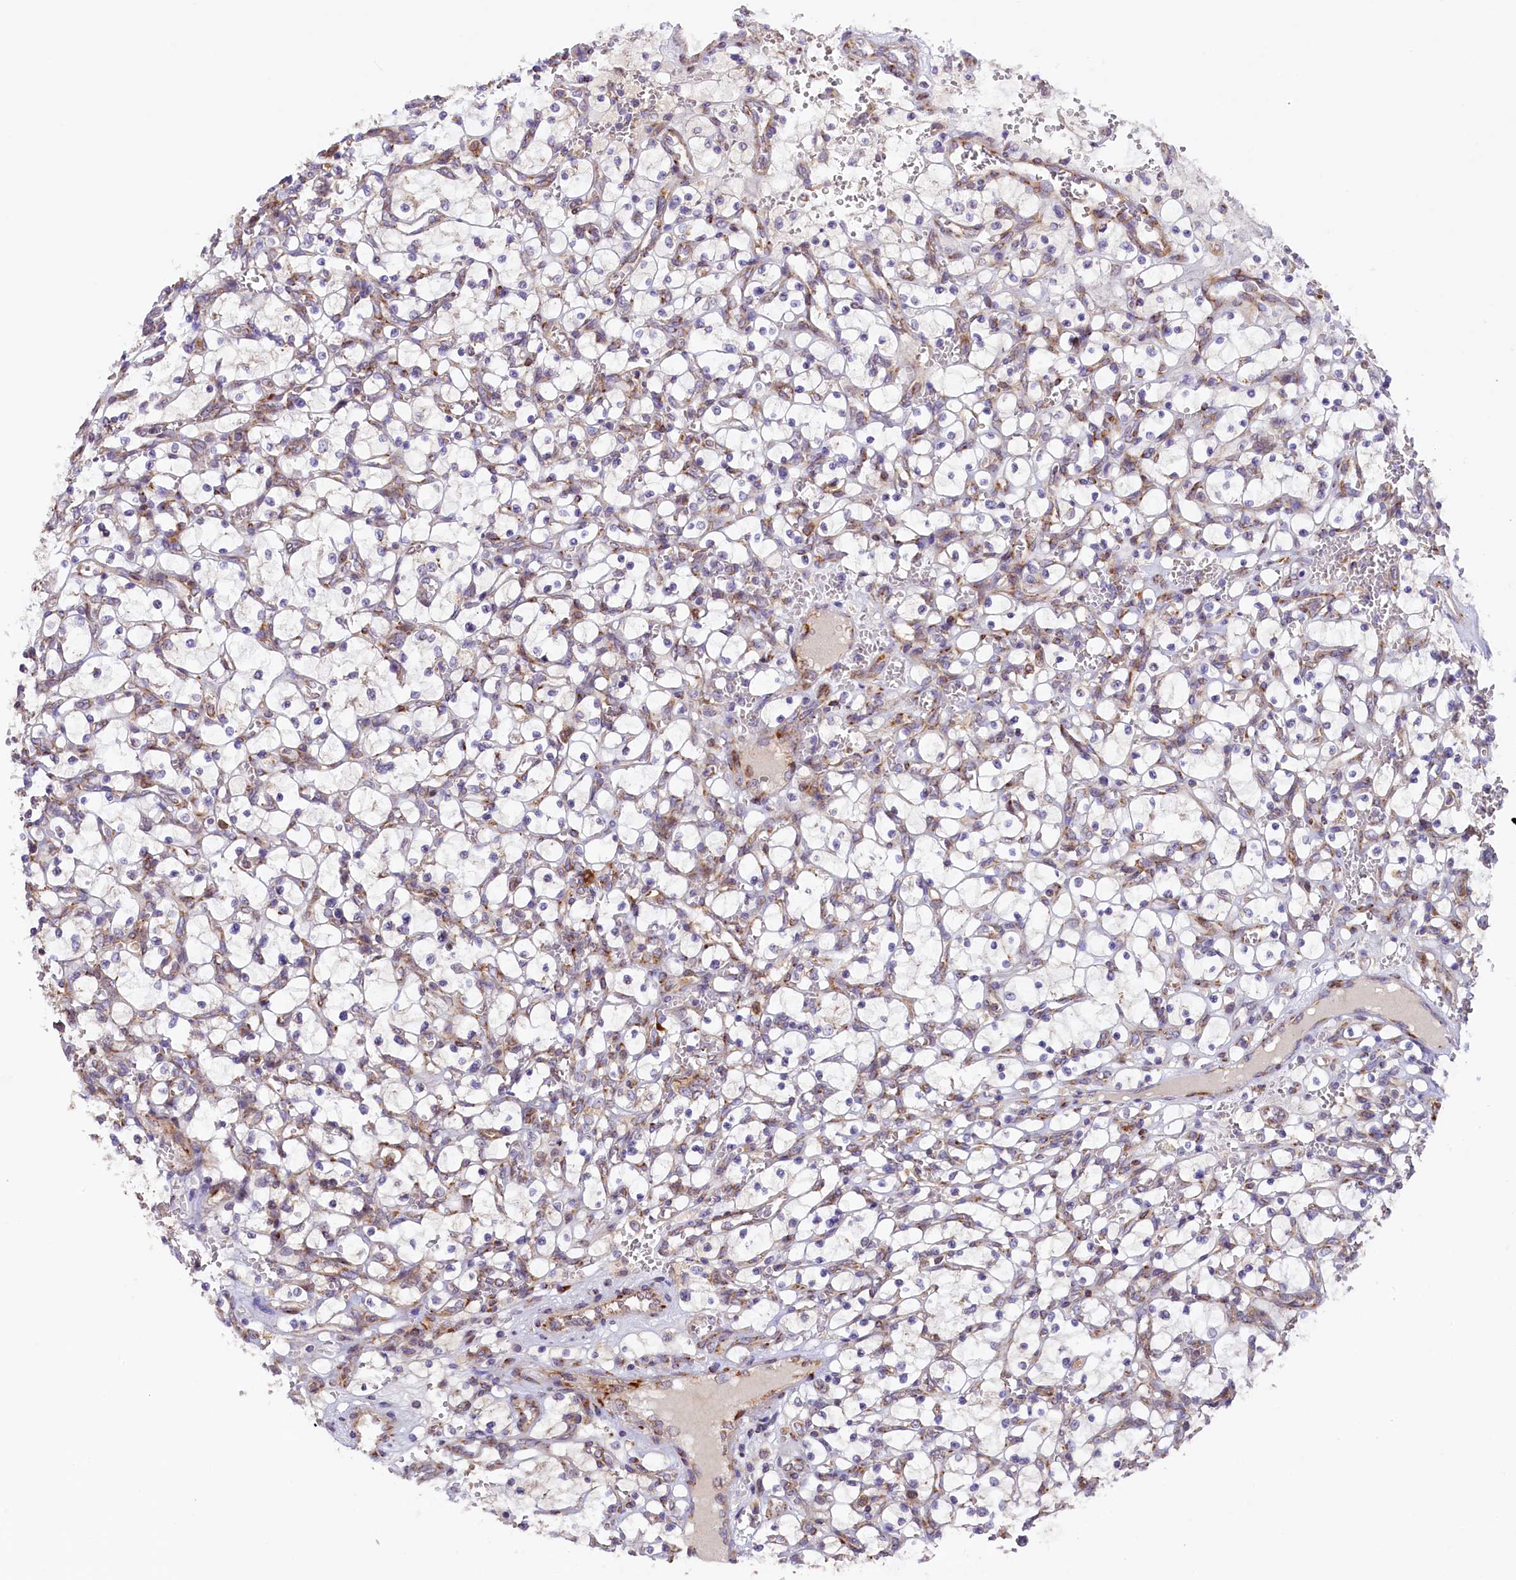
{"staining": {"intensity": "weak", "quantity": "<25%", "location": "cytoplasmic/membranous"}, "tissue": "renal cancer", "cell_type": "Tumor cells", "image_type": "cancer", "snomed": [{"axis": "morphology", "description": "Adenocarcinoma, NOS"}, {"axis": "topography", "description": "Kidney"}], "caption": "The photomicrograph reveals no significant expression in tumor cells of adenocarcinoma (renal).", "gene": "SSC5D", "patient": {"sex": "female", "age": 69}}